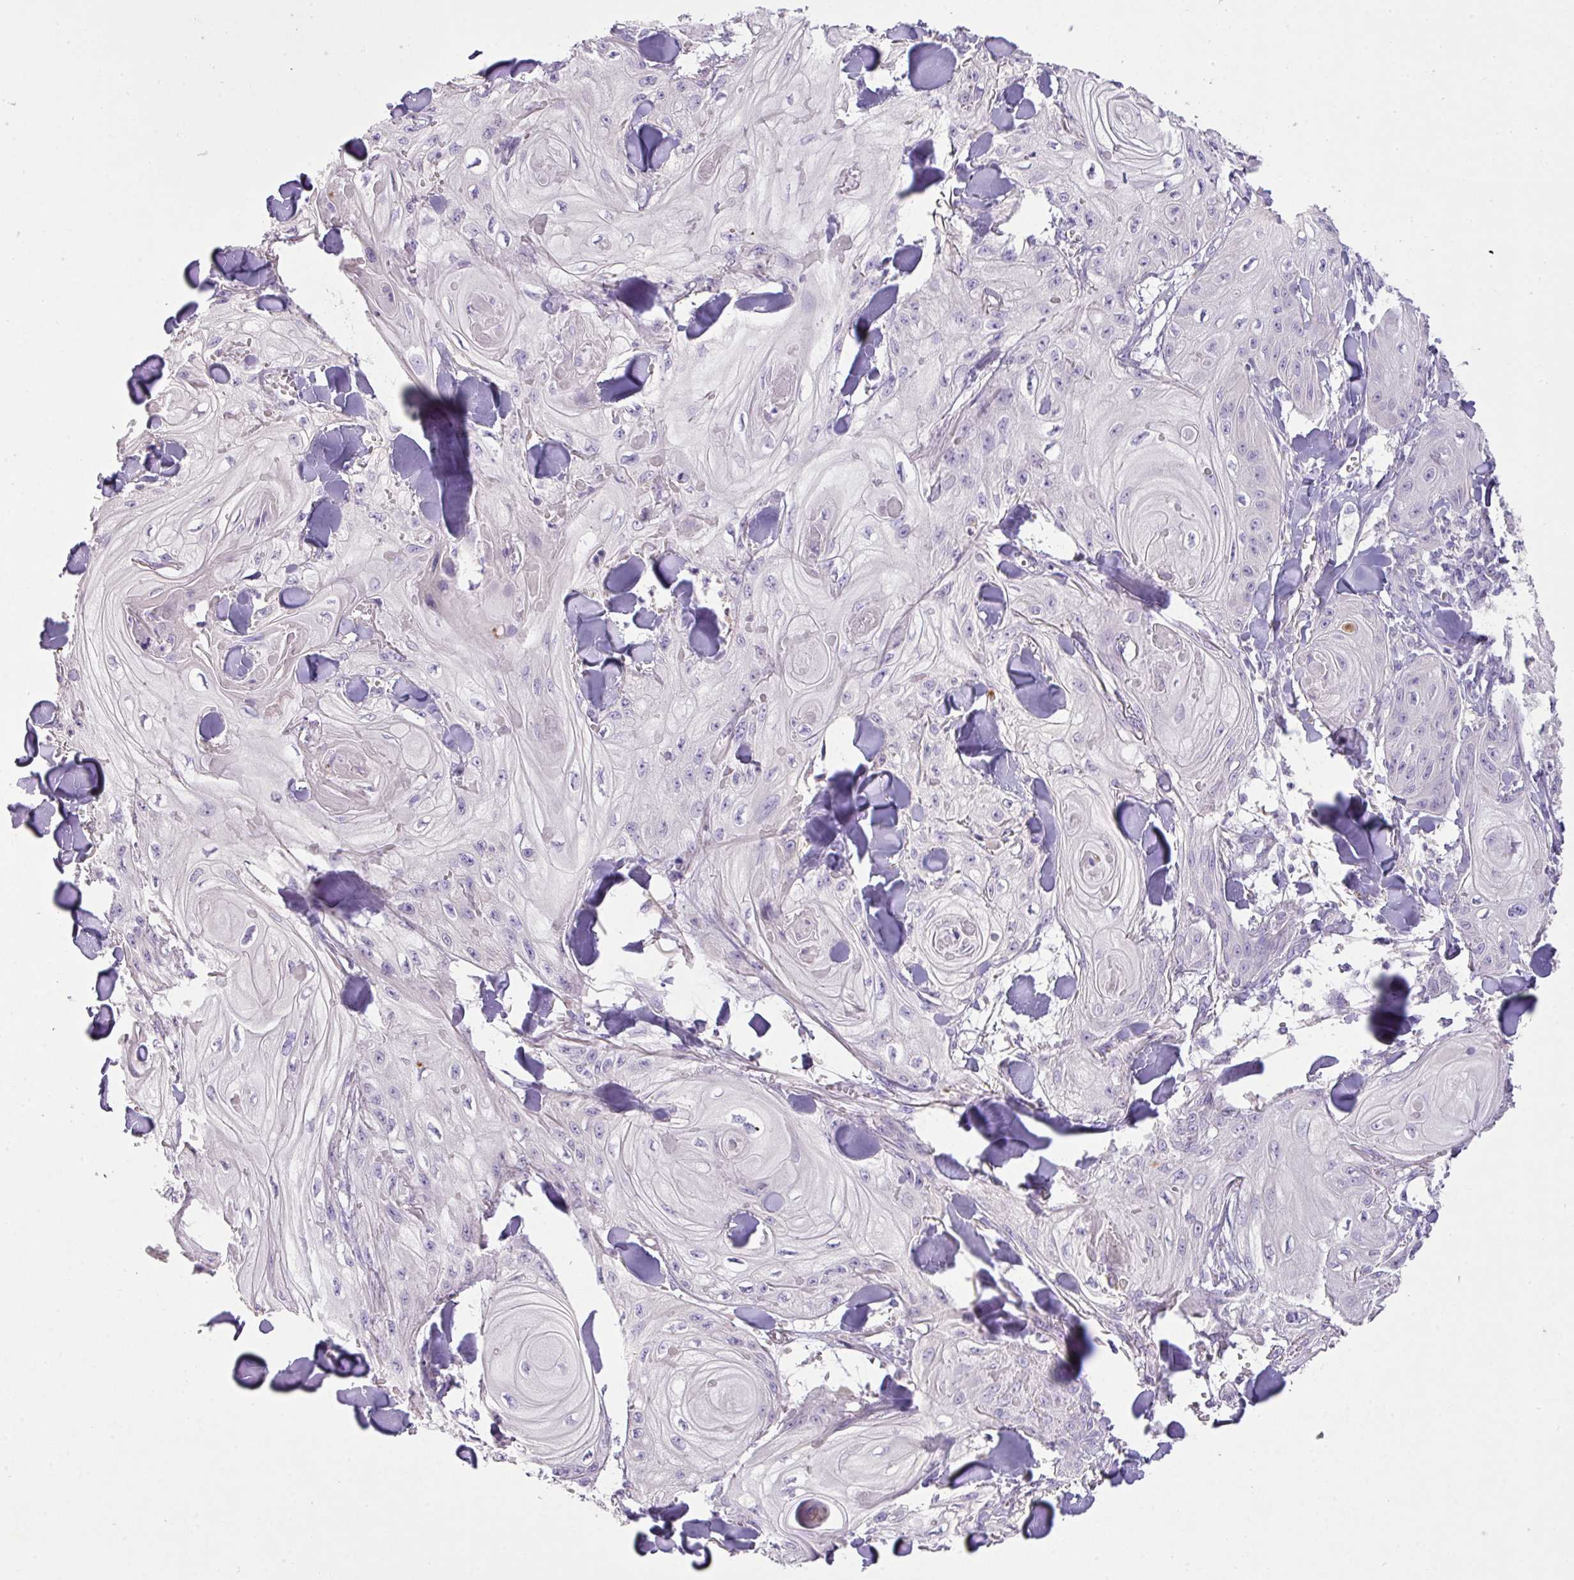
{"staining": {"intensity": "negative", "quantity": "none", "location": "none"}, "tissue": "skin cancer", "cell_type": "Tumor cells", "image_type": "cancer", "snomed": [{"axis": "morphology", "description": "Squamous cell carcinoma, NOS"}, {"axis": "topography", "description": "Skin"}], "caption": "Immunohistochemistry photomicrograph of skin cancer stained for a protein (brown), which shows no expression in tumor cells.", "gene": "OR6C6", "patient": {"sex": "male", "age": 74}}